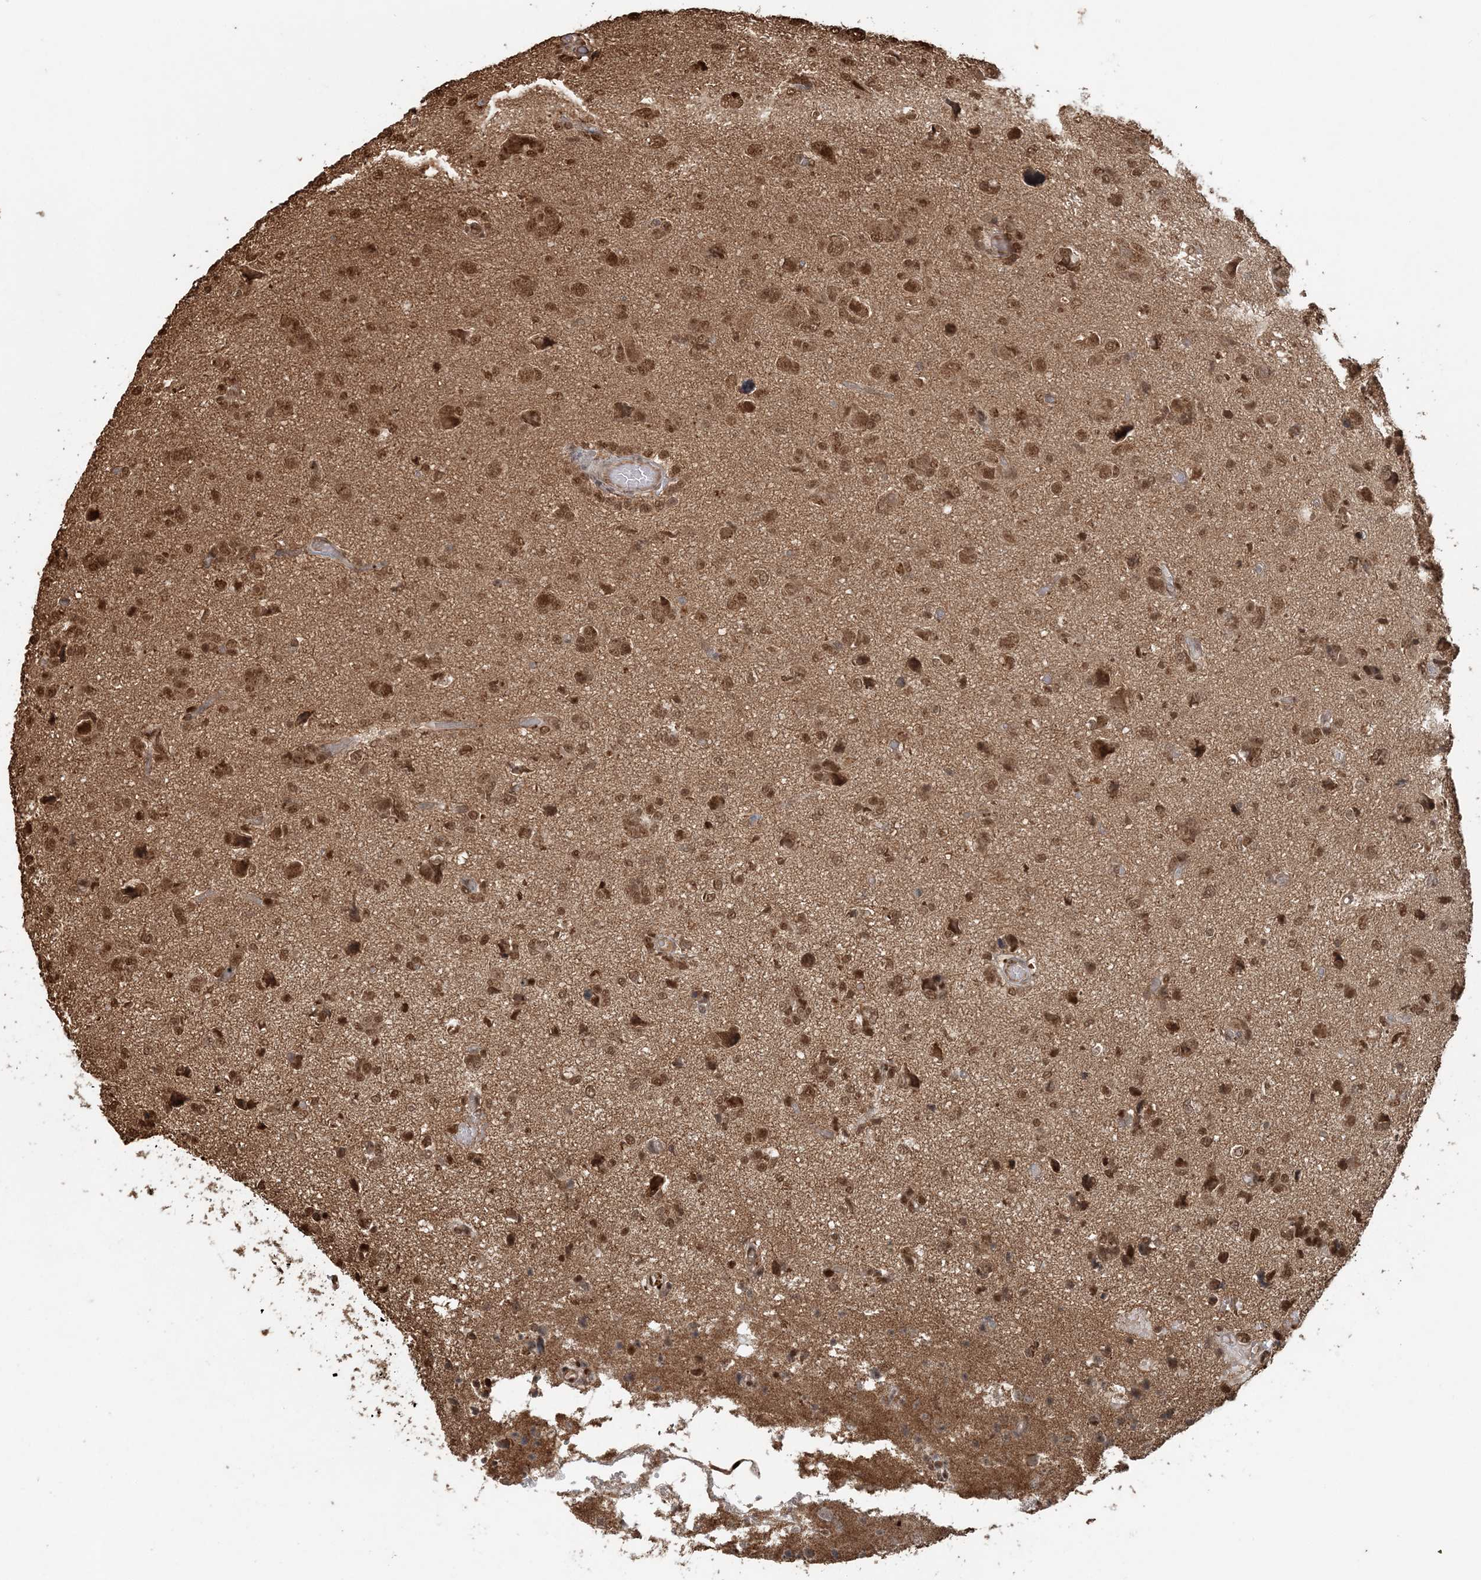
{"staining": {"intensity": "moderate", "quantity": ">75%", "location": "nuclear"}, "tissue": "glioma", "cell_type": "Tumor cells", "image_type": "cancer", "snomed": [{"axis": "morphology", "description": "Glioma, malignant, High grade"}, {"axis": "topography", "description": "Brain"}], "caption": "Malignant glioma (high-grade) tissue shows moderate nuclear staining in approximately >75% of tumor cells, visualized by immunohistochemistry.", "gene": "ARHGAP35", "patient": {"sex": "female", "age": 59}}